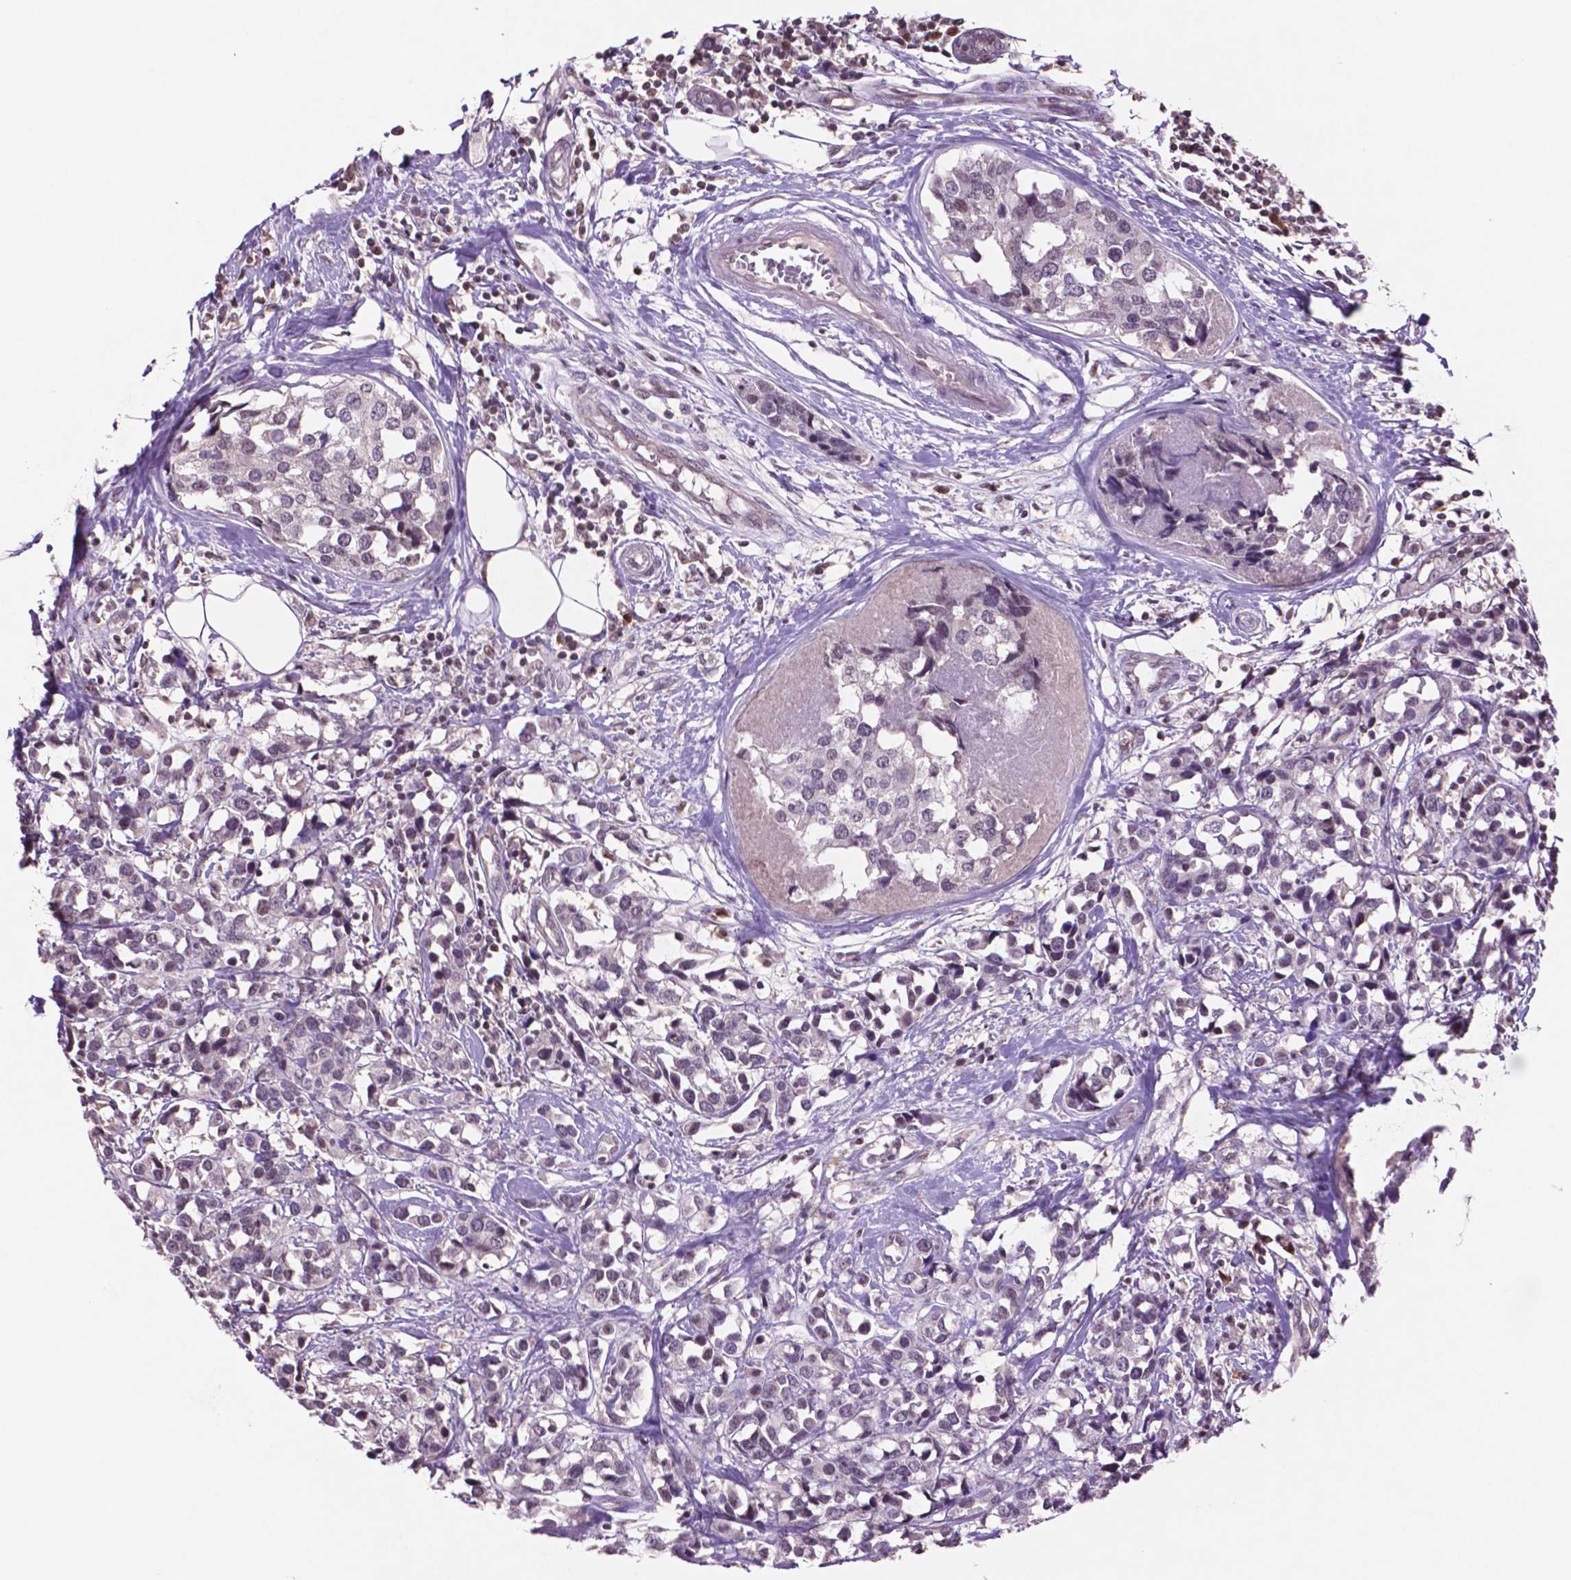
{"staining": {"intensity": "negative", "quantity": "none", "location": "none"}, "tissue": "breast cancer", "cell_type": "Tumor cells", "image_type": "cancer", "snomed": [{"axis": "morphology", "description": "Lobular carcinoma"}, {"axis": "topography", "description": "Breast"}], "caption": "Photomicrograph shows no significant protein staining in tumor cells of breast lobular carcinoma. The staining is performed using DAB (3,3'-diaminobenzidine) brown chromogen with nuclei counter-stained in using hematoxylin.", "gene": "GLRX", "patient": {"sex": "female", "age": 59}}